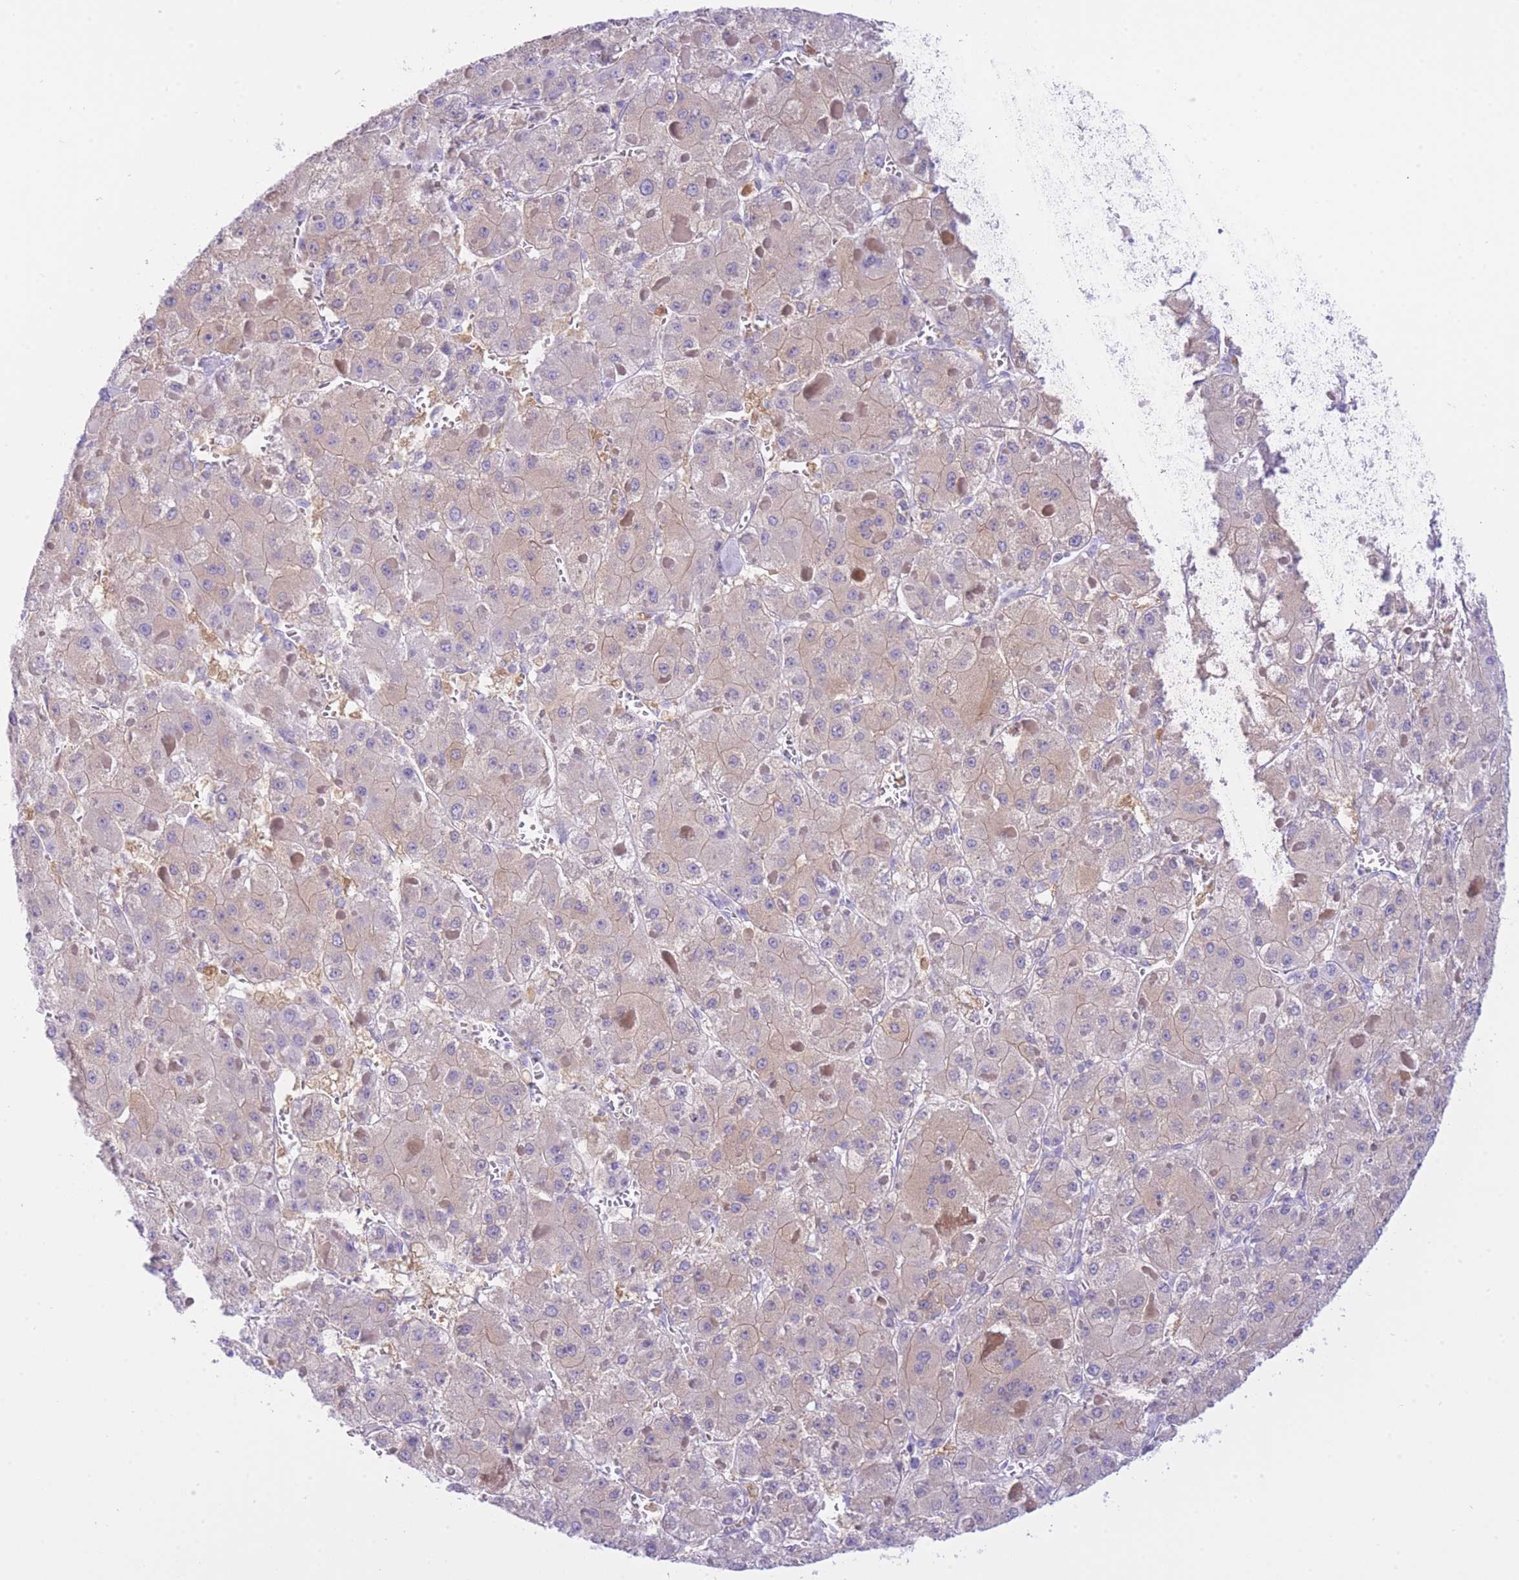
{"staining": {"intensity": "weak", "quantity": "25%-75%", "location": "cytoplasmic/membranous"}, "tissue": "liver cancer", "cell_type": "Tumor cells", "image_type": "cancer", "snomed": [{"axis": "morphology", "description": "Carcinoma, Hepatocellular, NOS"}, {"axis": "topography", "description": "Liver"}], "caption": "Immunohistochemical staining of liver cancer shows low levels of weak cytoplasmic/membranous protein expression in approximately 25%-75% of tumor cells.", "gene": "ZNF212", "patient": {"sex": "female", "age": 73}}